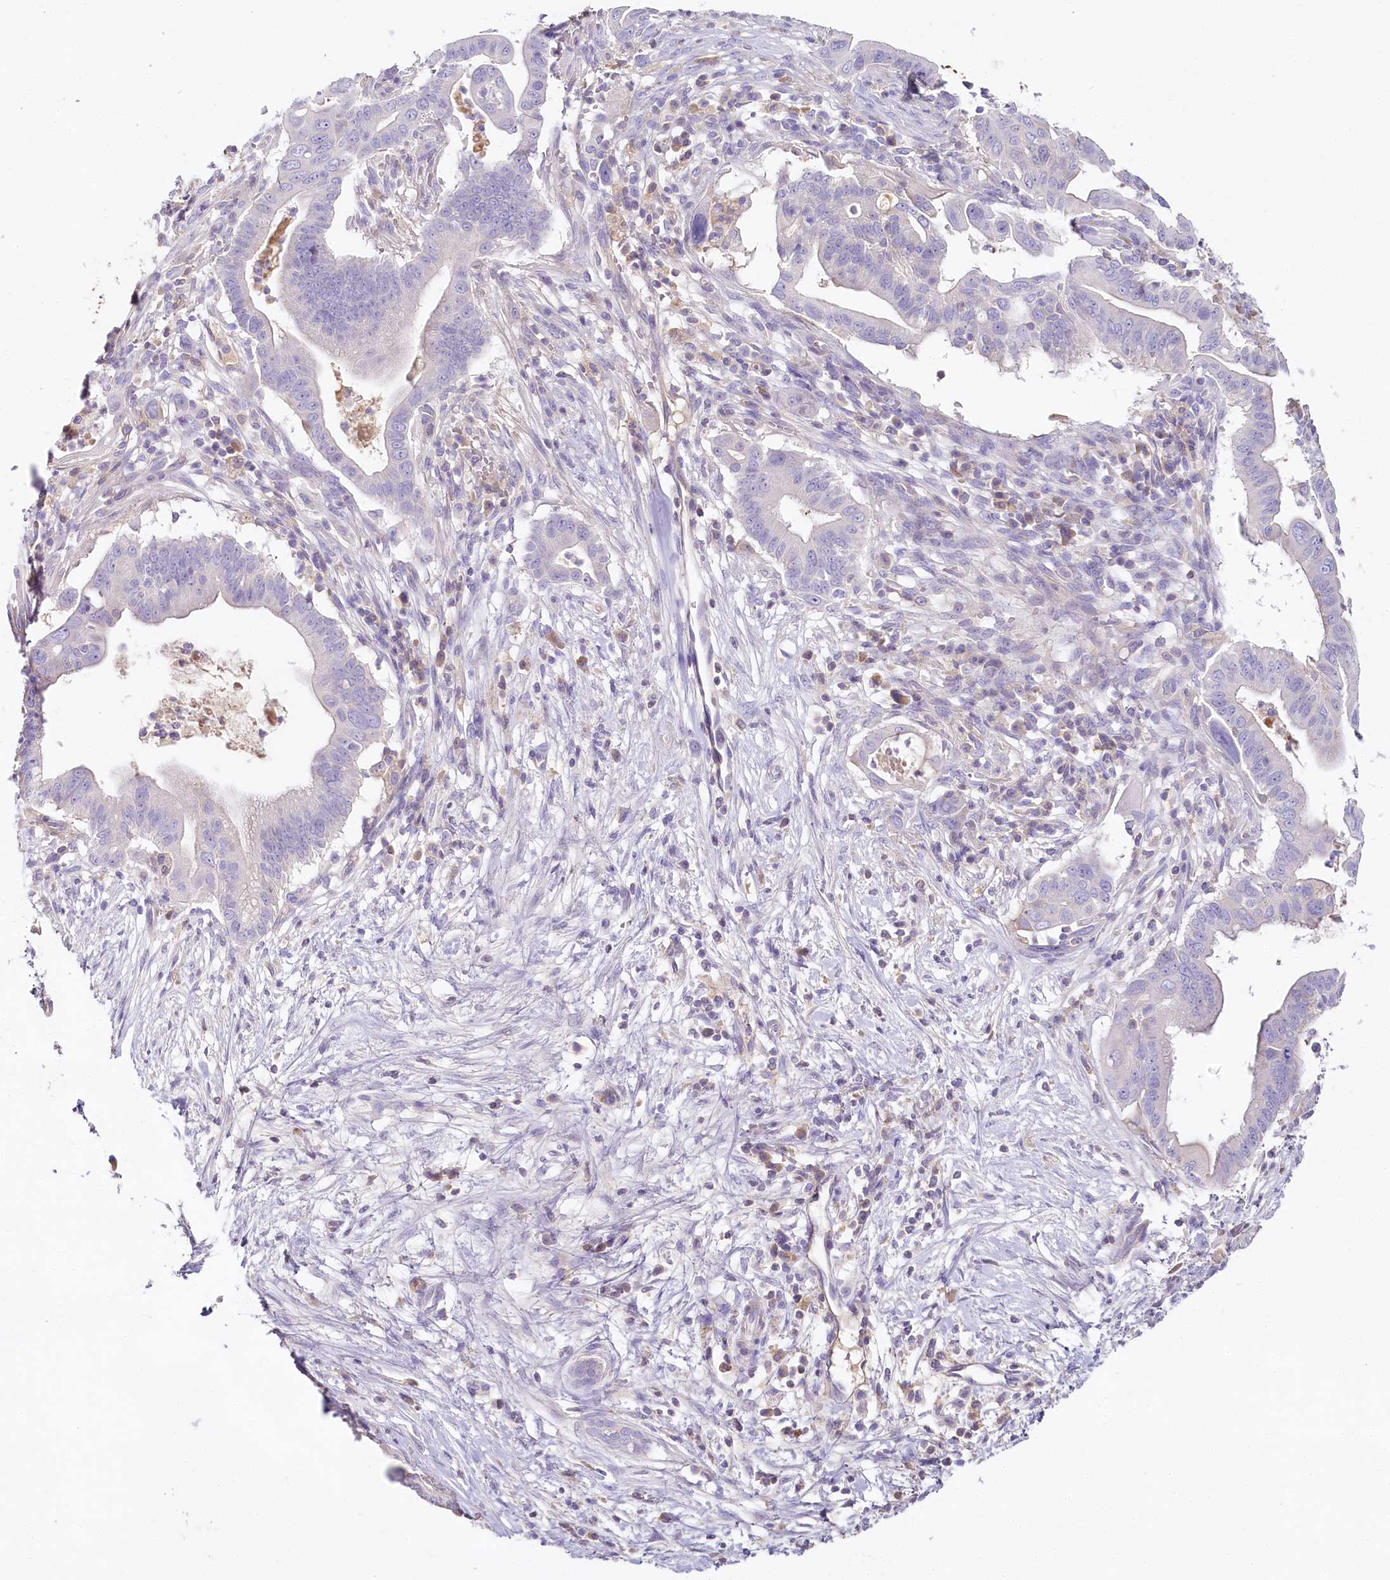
{"staining": {"intensity": "negative", "quantity": "none", "location": "none"}, "tissue": "pancreatic cancer", "cell_type": "Tumor cells", "image_type": "cancer", "snomed": [{"axis": "morphology", "description": "Adenocarcinoma, NOS"}, {"axis": "topography", "description": "Pancreas"}], "caption": "High magnification brightfield microscopy of pancreatic cancer stained with DAB (brown) and counterstained with hematoxylin (blue): tumor cells show no significant positivity.", "gene": "HPD", "patient": {"sex": "male", "age": 68}}